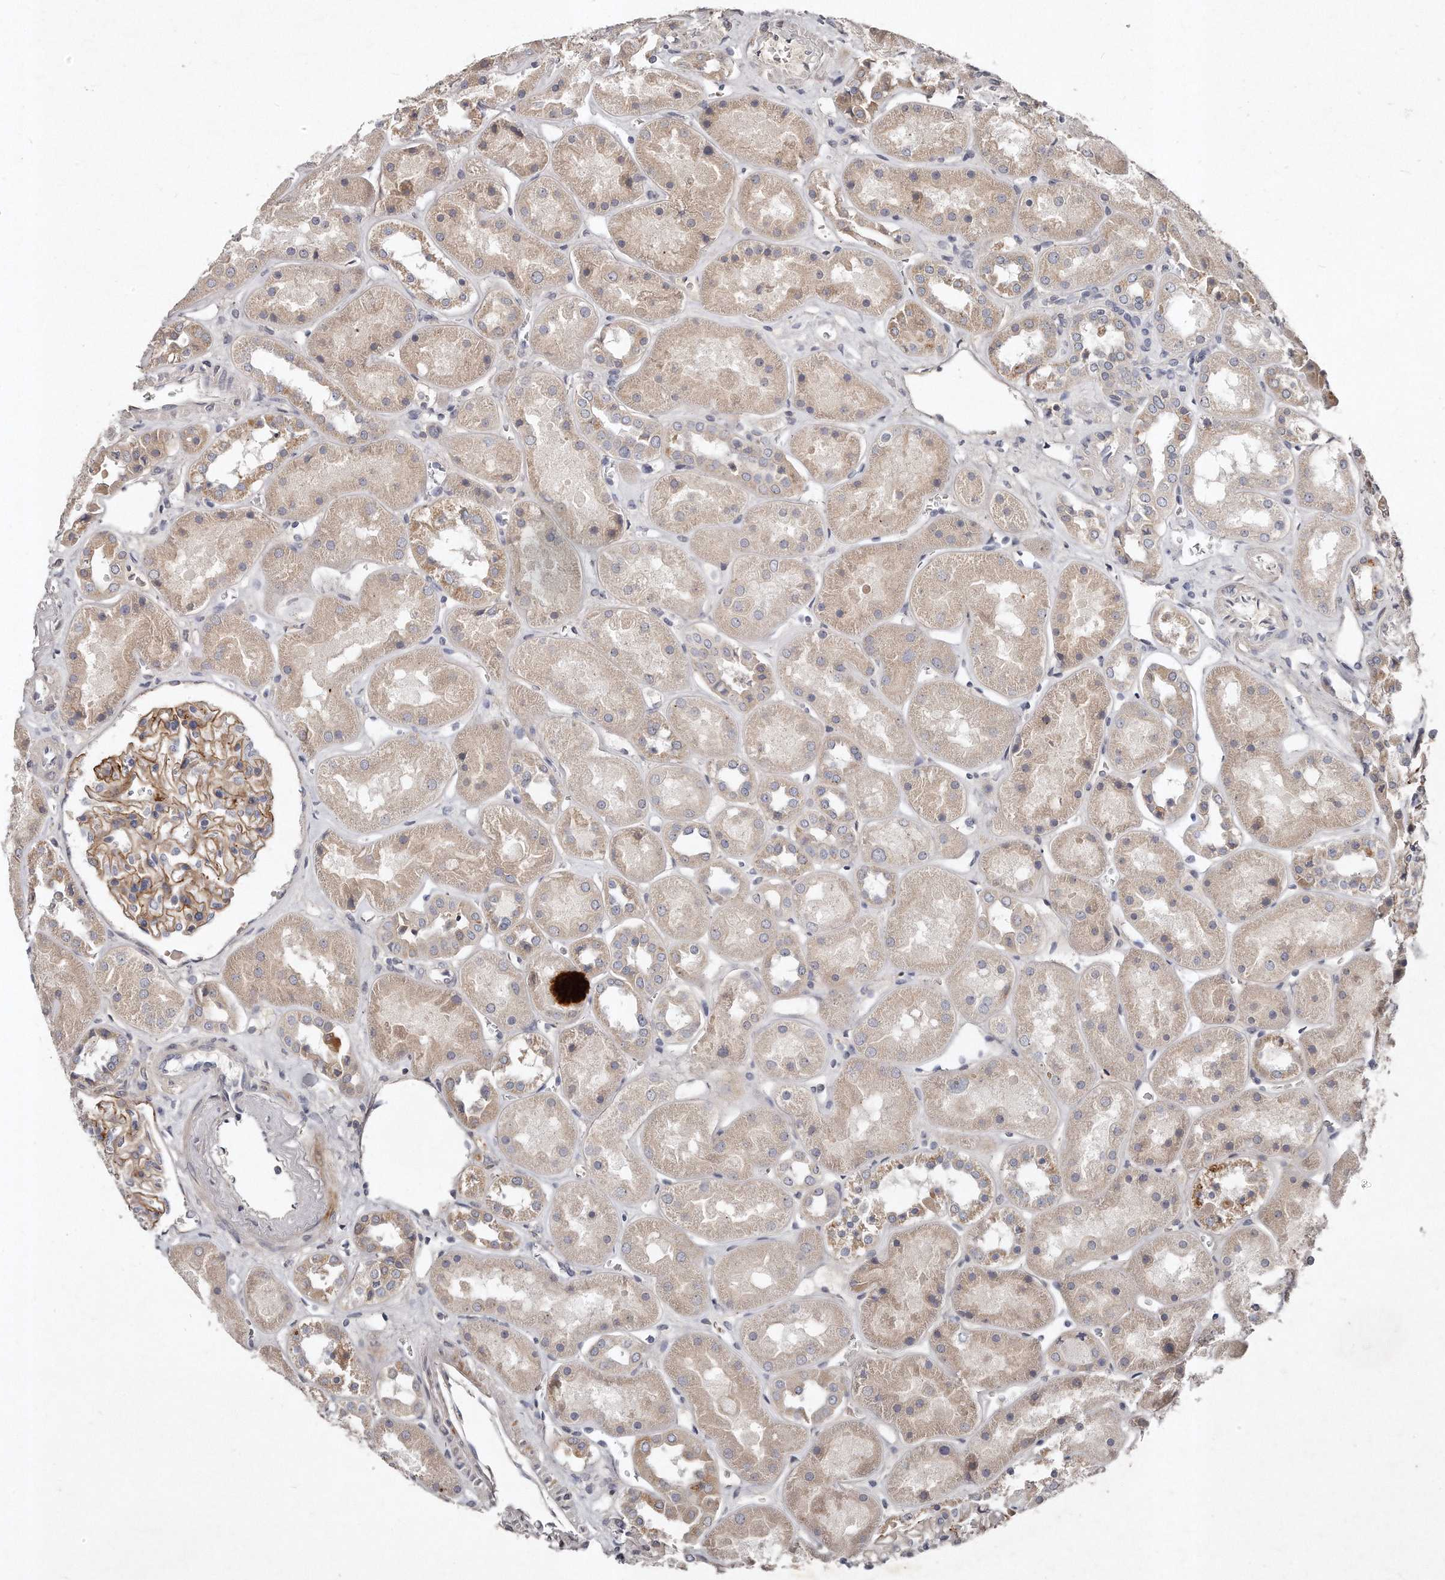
{"staining": {"intensity": "moderate", "quantity": ">75%", "location": "cytoplasmic/membranous"}, "tissue": "kidney", "cell_type": "Cells in glomeruli", "image_type": "normal", "snomed": [{"axis": "morphology", "description": "Normal tissue, NOS"}, {"axis": "topography", "description": "Kidney"}], "caption": "DAB (3,3'-diaminobenzidine) immunohistochemical staining of unremarkable kidney demonstrates moderate cytoplasmic/membranous protein staining in approximately >75% of cells in glomeruli. The protein of interest is shown in brown color, while the nuclei are stained blue.", "gene": "TECR", "patient": {"sex": "male", "age": 70}}